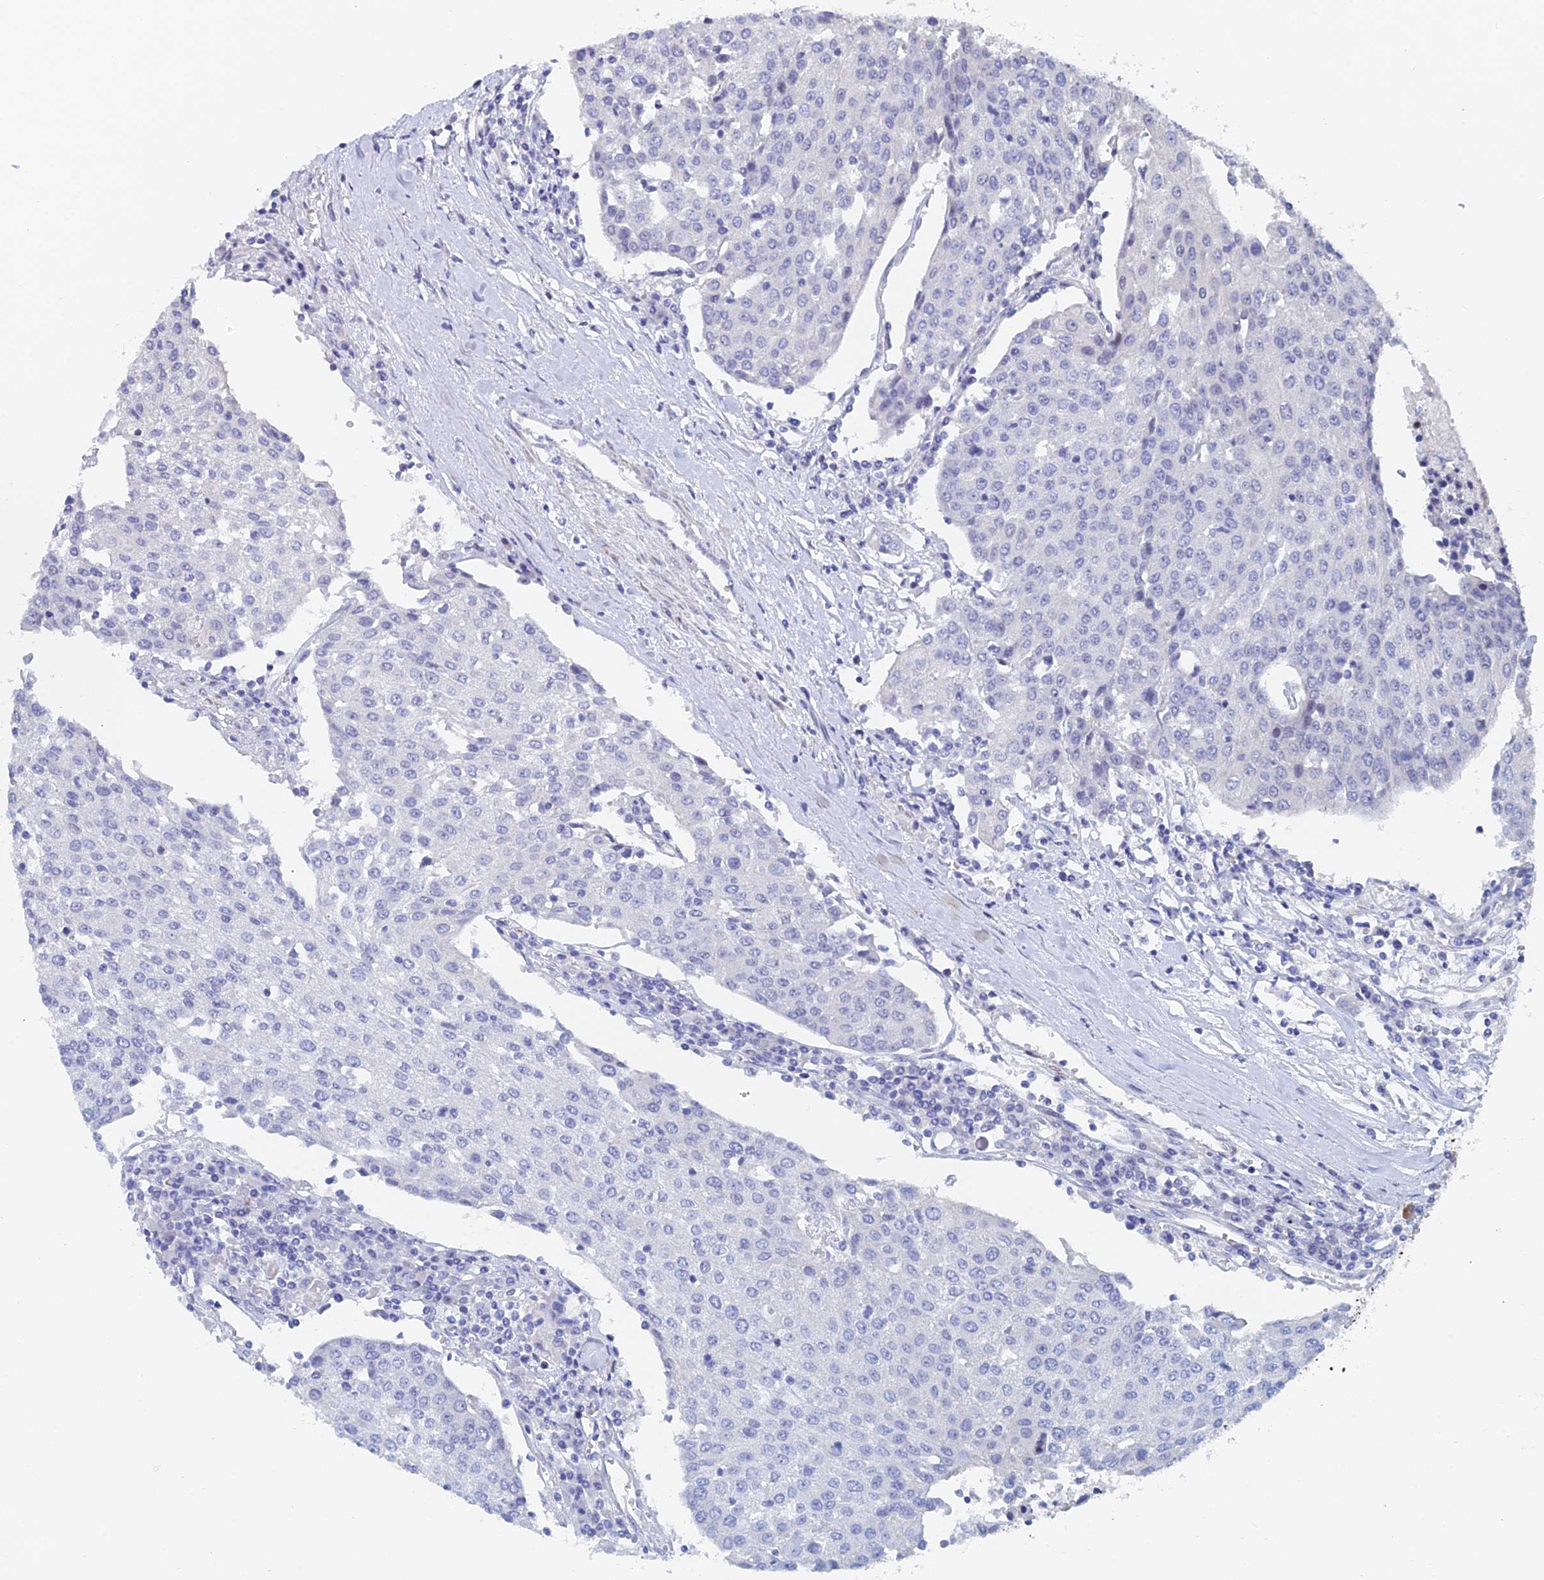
{"staining": {"intensity": "negative", "quantity": "none", "location": "none"}, "tissue": "urothelial cancer", "cell_type": "Tumor cells", "image_type": "cancer", "snomed": [{"axis": "morphology", "description": "Urothelial carcinoma, High grade"}, {"axis": "topography", "description": "Urinary bladder"}], "caption": "Protein analysis of urothelial carcinoma (high-grade) exhibits no significant staining in tumor cells. The staining is performed using DAB brown chromogen with nuclei counter-stained in using hematoxylin.", "gene": "DRGX", "patient": {"sex": "female", "age": 85}}